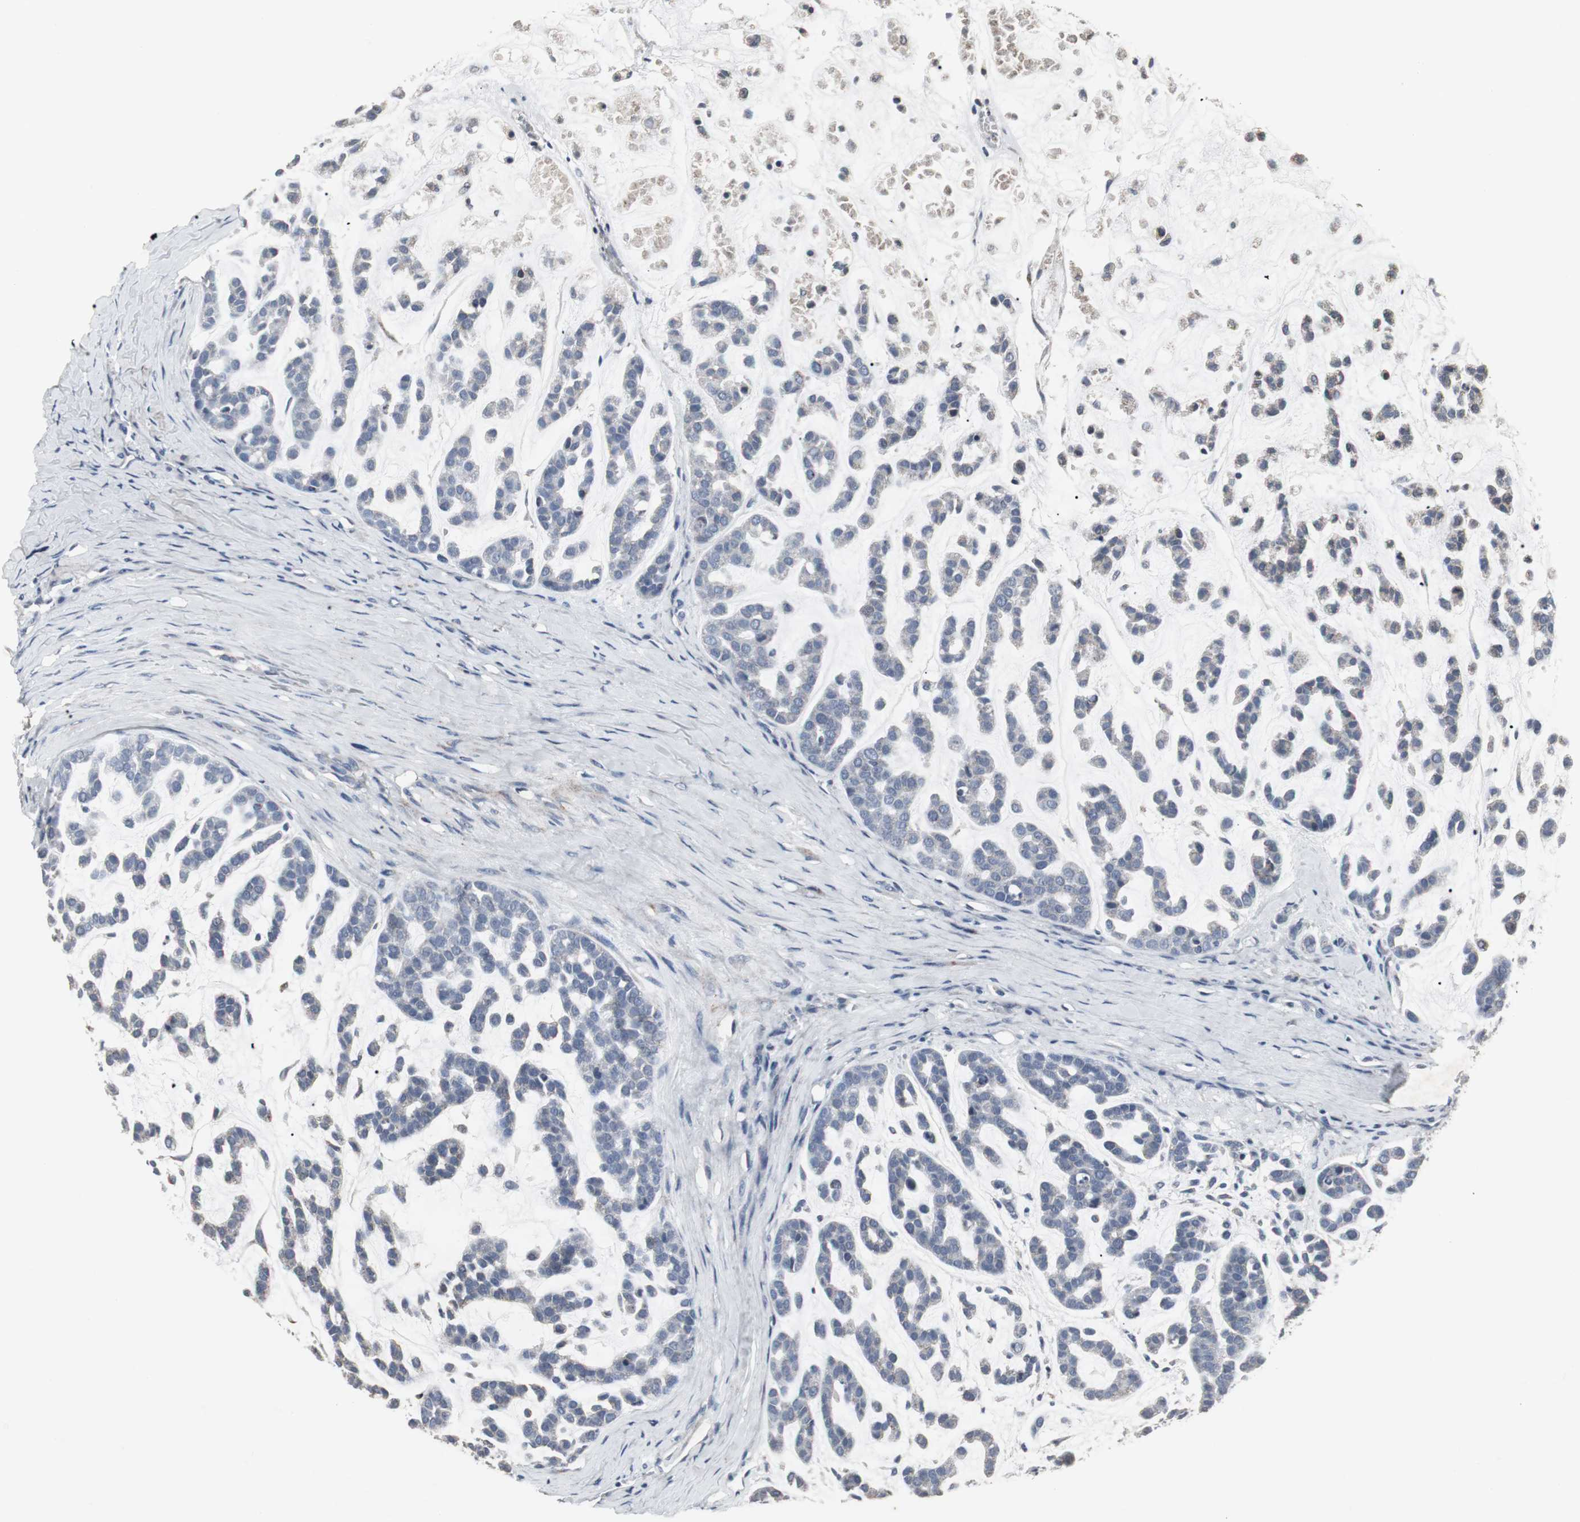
{"staining": {"intensity": "negative", "quantity": "none", "location": "none"}, "tissue": "head and neck cancer", "cell_type": "Tumor cells", "image_type": "cancer", "snomed": [{"axis": "morphology", "description": "Adenocarcinoma, NOS"}, {"axis": "morphology", "description": "Adenoma, NOS"}, {"axis": "topography", "description": "Head-Neck"}], "caption": "Immunohistochemistry micrograph of head and neck adenocarcinoma stained for a protein (brown), which reveals no expression in tumor cells.", "gene": "ACAA1", "patient": {"sex": "female", "age": 55}}